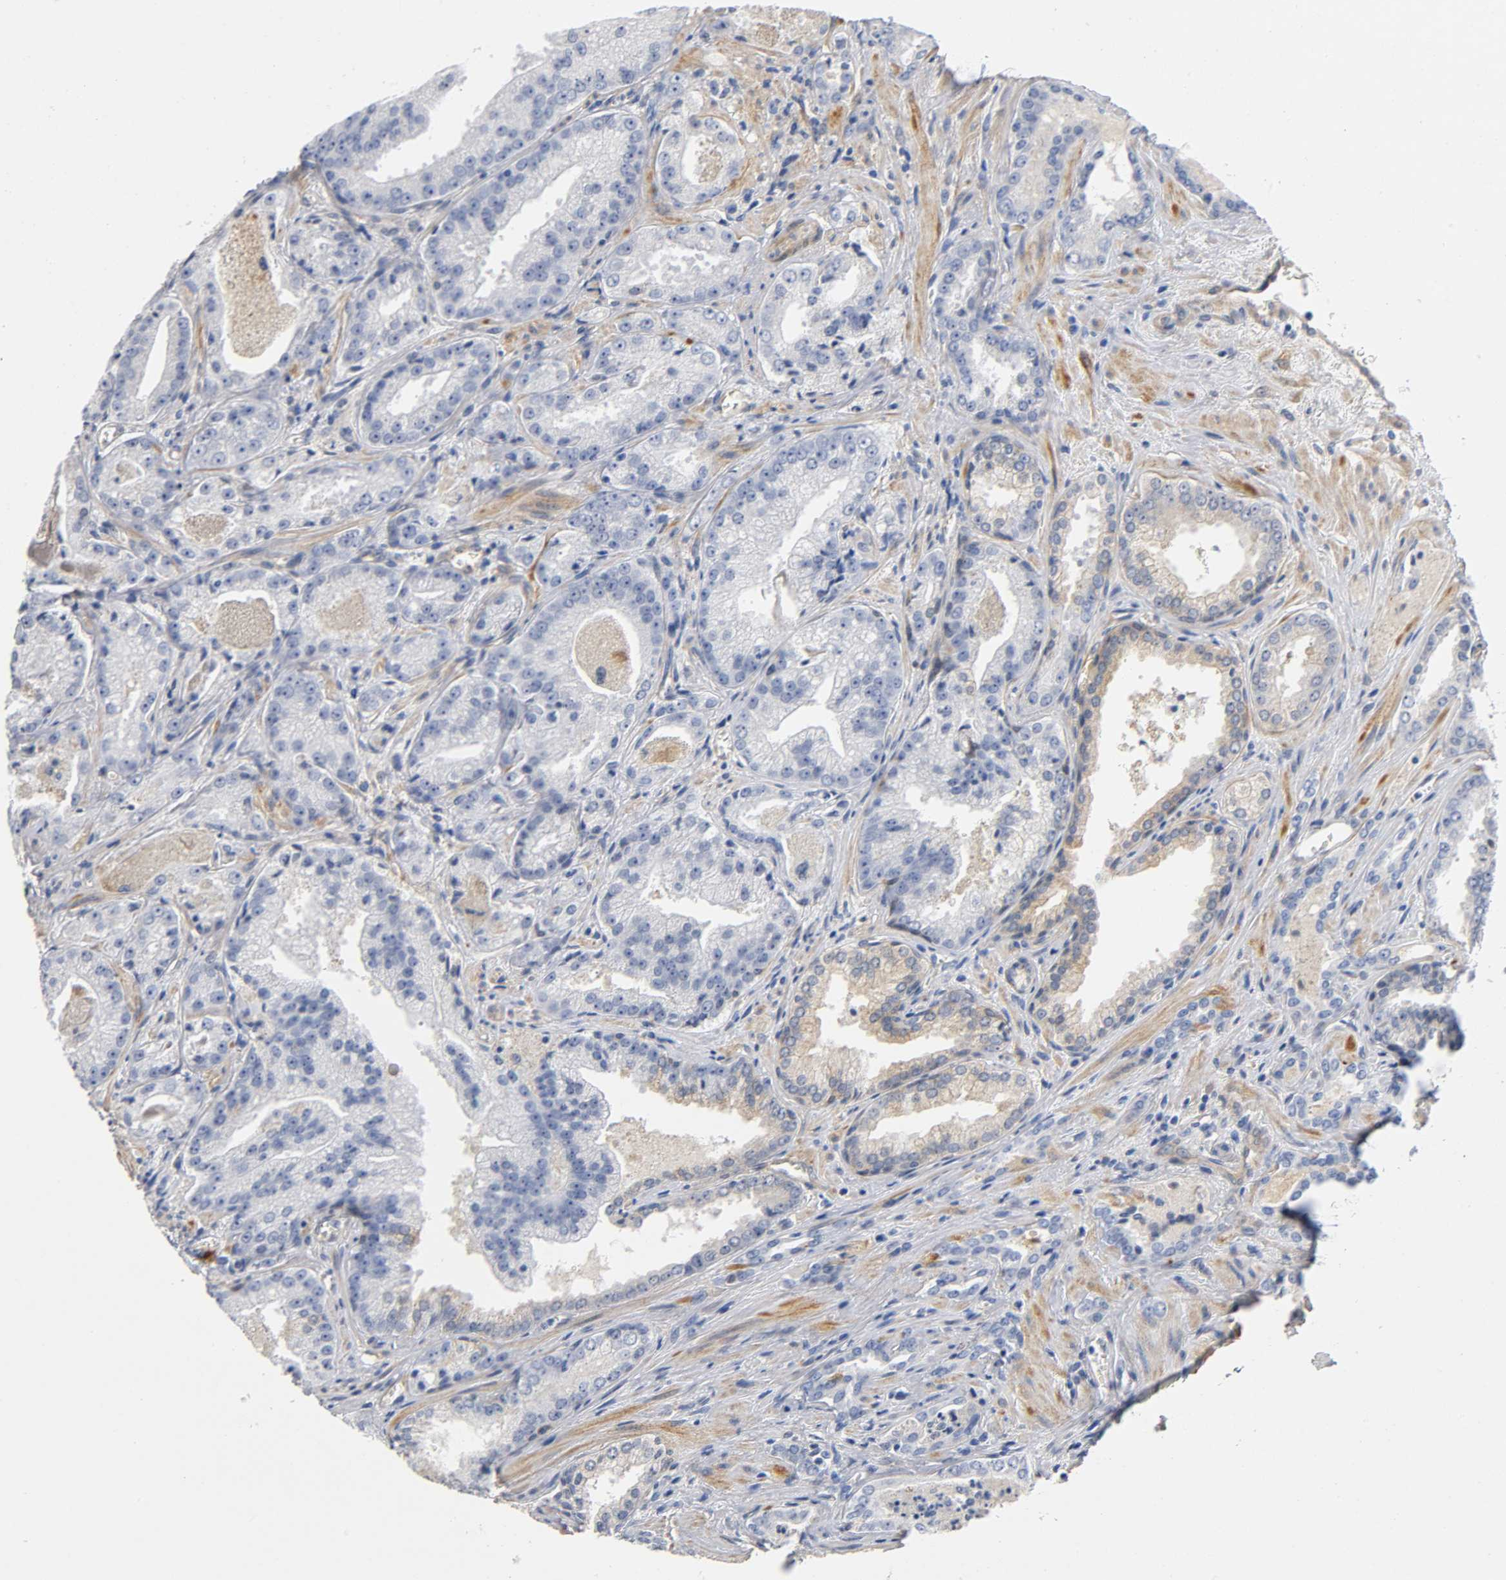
{"staining": {"intensity": "weak", "quantity": "<25%", "location": "cytoplasmic/membranous"}, "tissue": "prostate cancer", "cell_type": "Tumor cells", "image_type": "cancer", "snomed": [{"axis": "morphology", "description": "Adenocarcinoma, Low grade"}, {"axis": "topography", "description": "Prostate"}], "caption": "Tumor cells are negative for protein expression in human adenocarcinoma (low-grade) (prostate).", "gene": "TNC", "patient": {"sex": "male", "age": 60}}